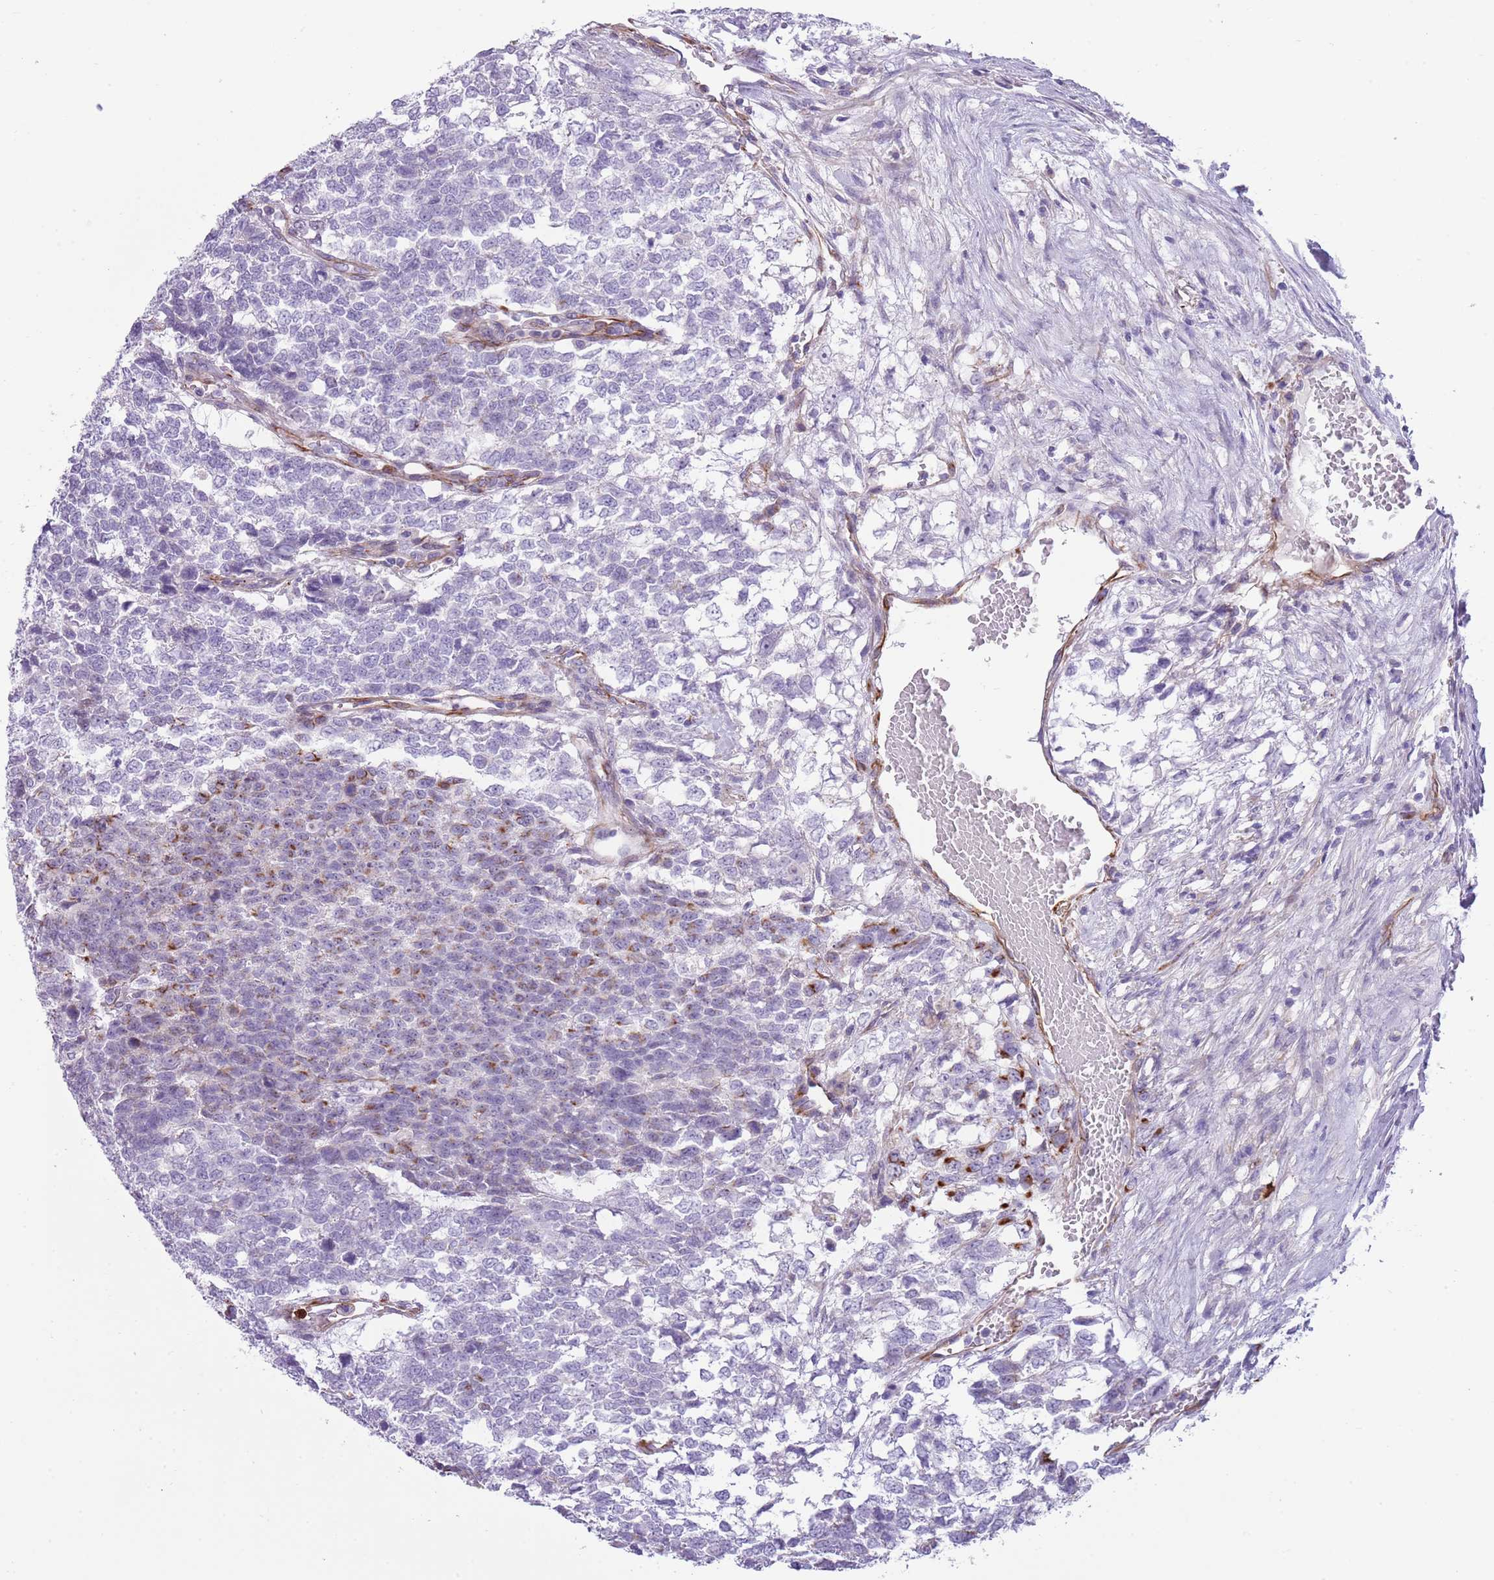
{"staining": {"intensity": "negative", "quantity": "none", "location": "none"}, "tissue": "testis cancer", "cell_type": "Tumor cells", "image_type": "cancer", "snomed": [{"axis": "morphology", "description": "Carcinoma, Embryonal, NOS"}, {"axis": "topography", "description": "Testis"}], "caption": "Immunohistochemical staining of embryonal carcinoma (testis) exhibits no significant staining in tumor cells.", "gene": "TSGA13", "patient": {"sex": "male", "age": 23}}